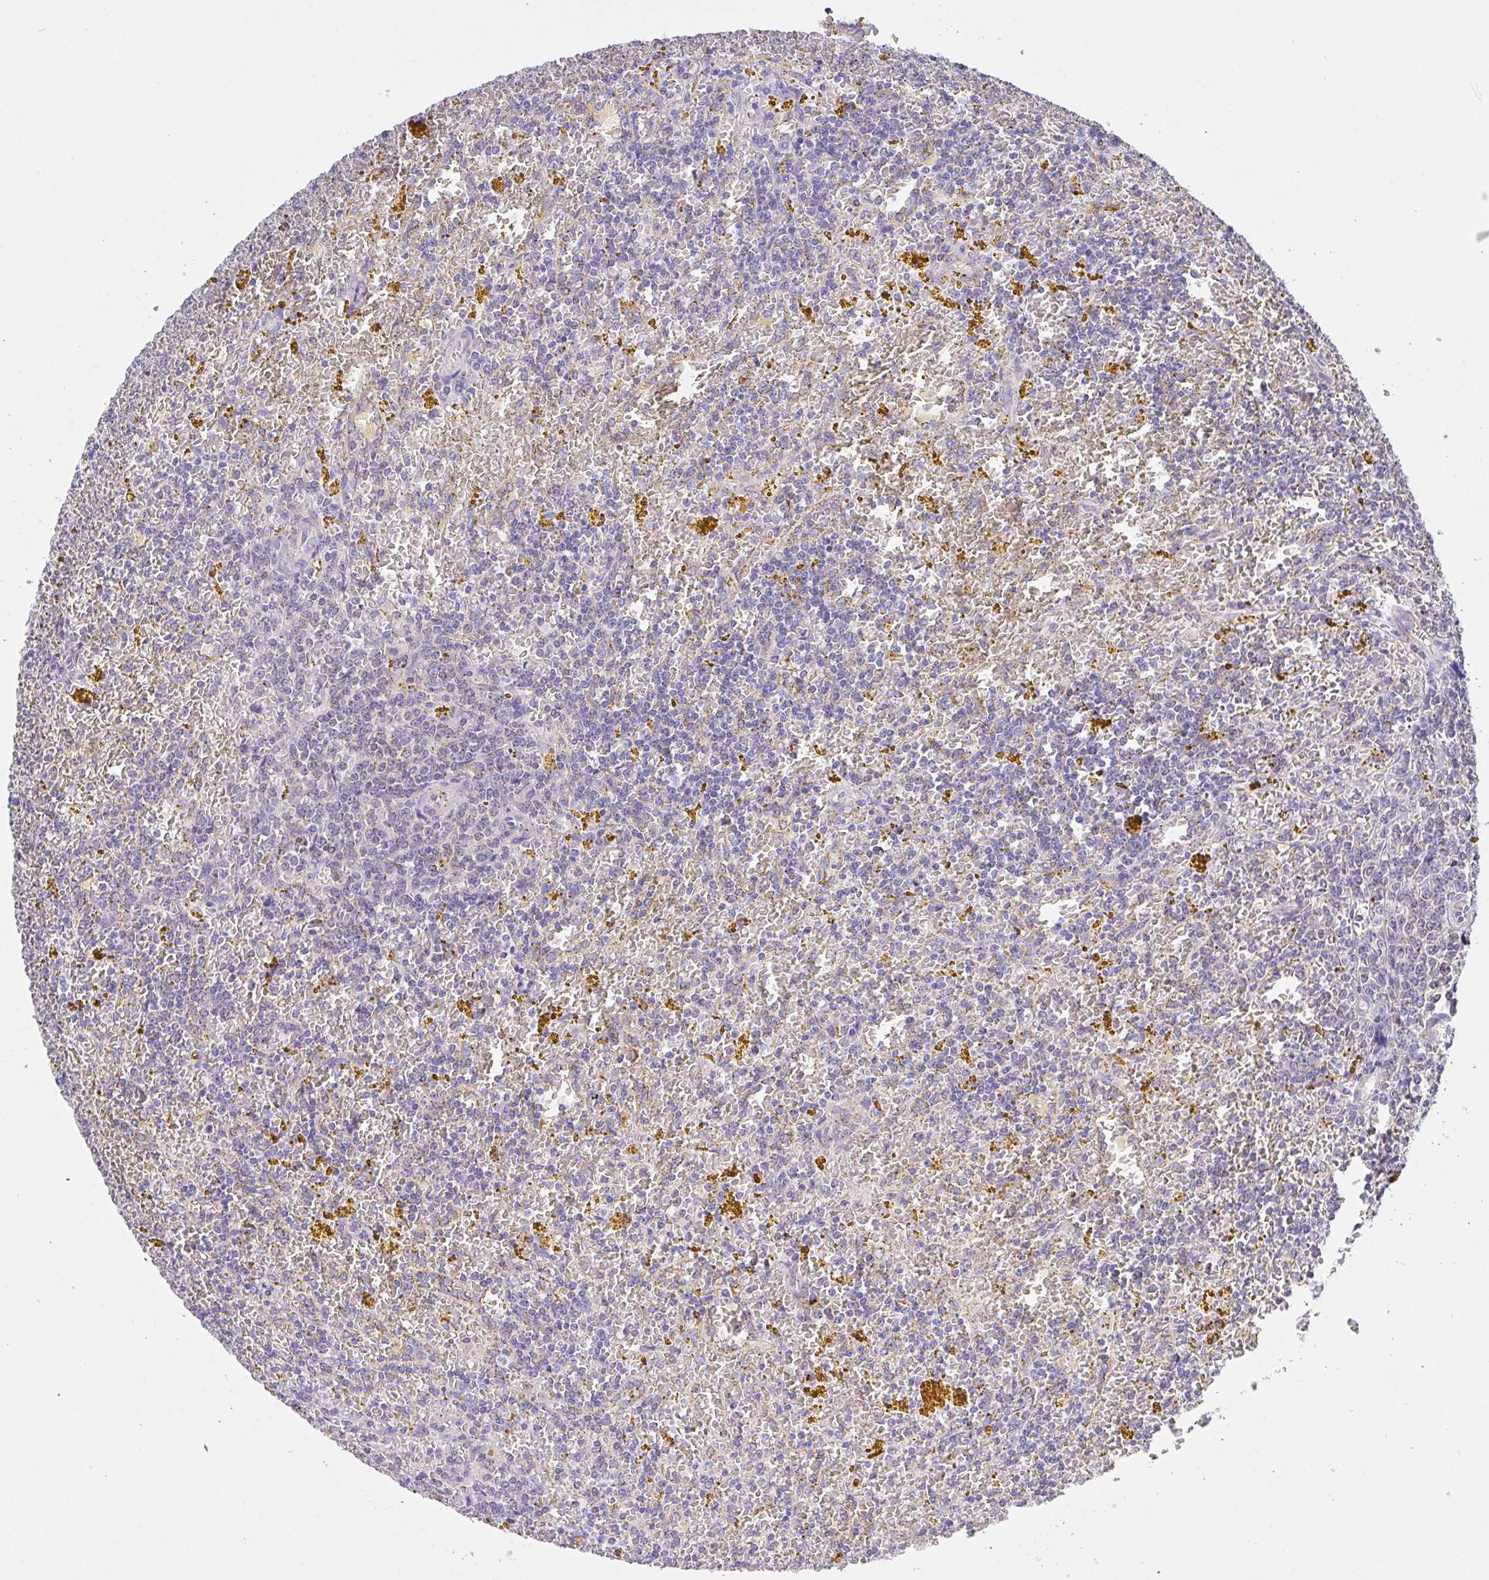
{"staining": {"intensity": "negative", "quantity": "none", "location": "none"}, "tissue": "lymphoma", "cell_type": "Tumor cells", "image_type": "cancer", "snomed": [{"axis": "morphology", "description": "Malignant lymphoma, non-Hodgkin's type, Low grade"}, {"axis": "topography", "description": "Spleen"}, {"axis": "topography", "description": "Lymph node"}], "caption": "Immunohistochemistry (IHC) histopathology image of neoplastic tissue: human malignant lymphoma, non-Hodgkin's type (low-grade) stained with DAB (3,3'-diaminobenzidine) demonstrates no significant protein staining in tumor cells.", "gene": "PROSER3", "patient": {"sex": "female", "age": 66}}